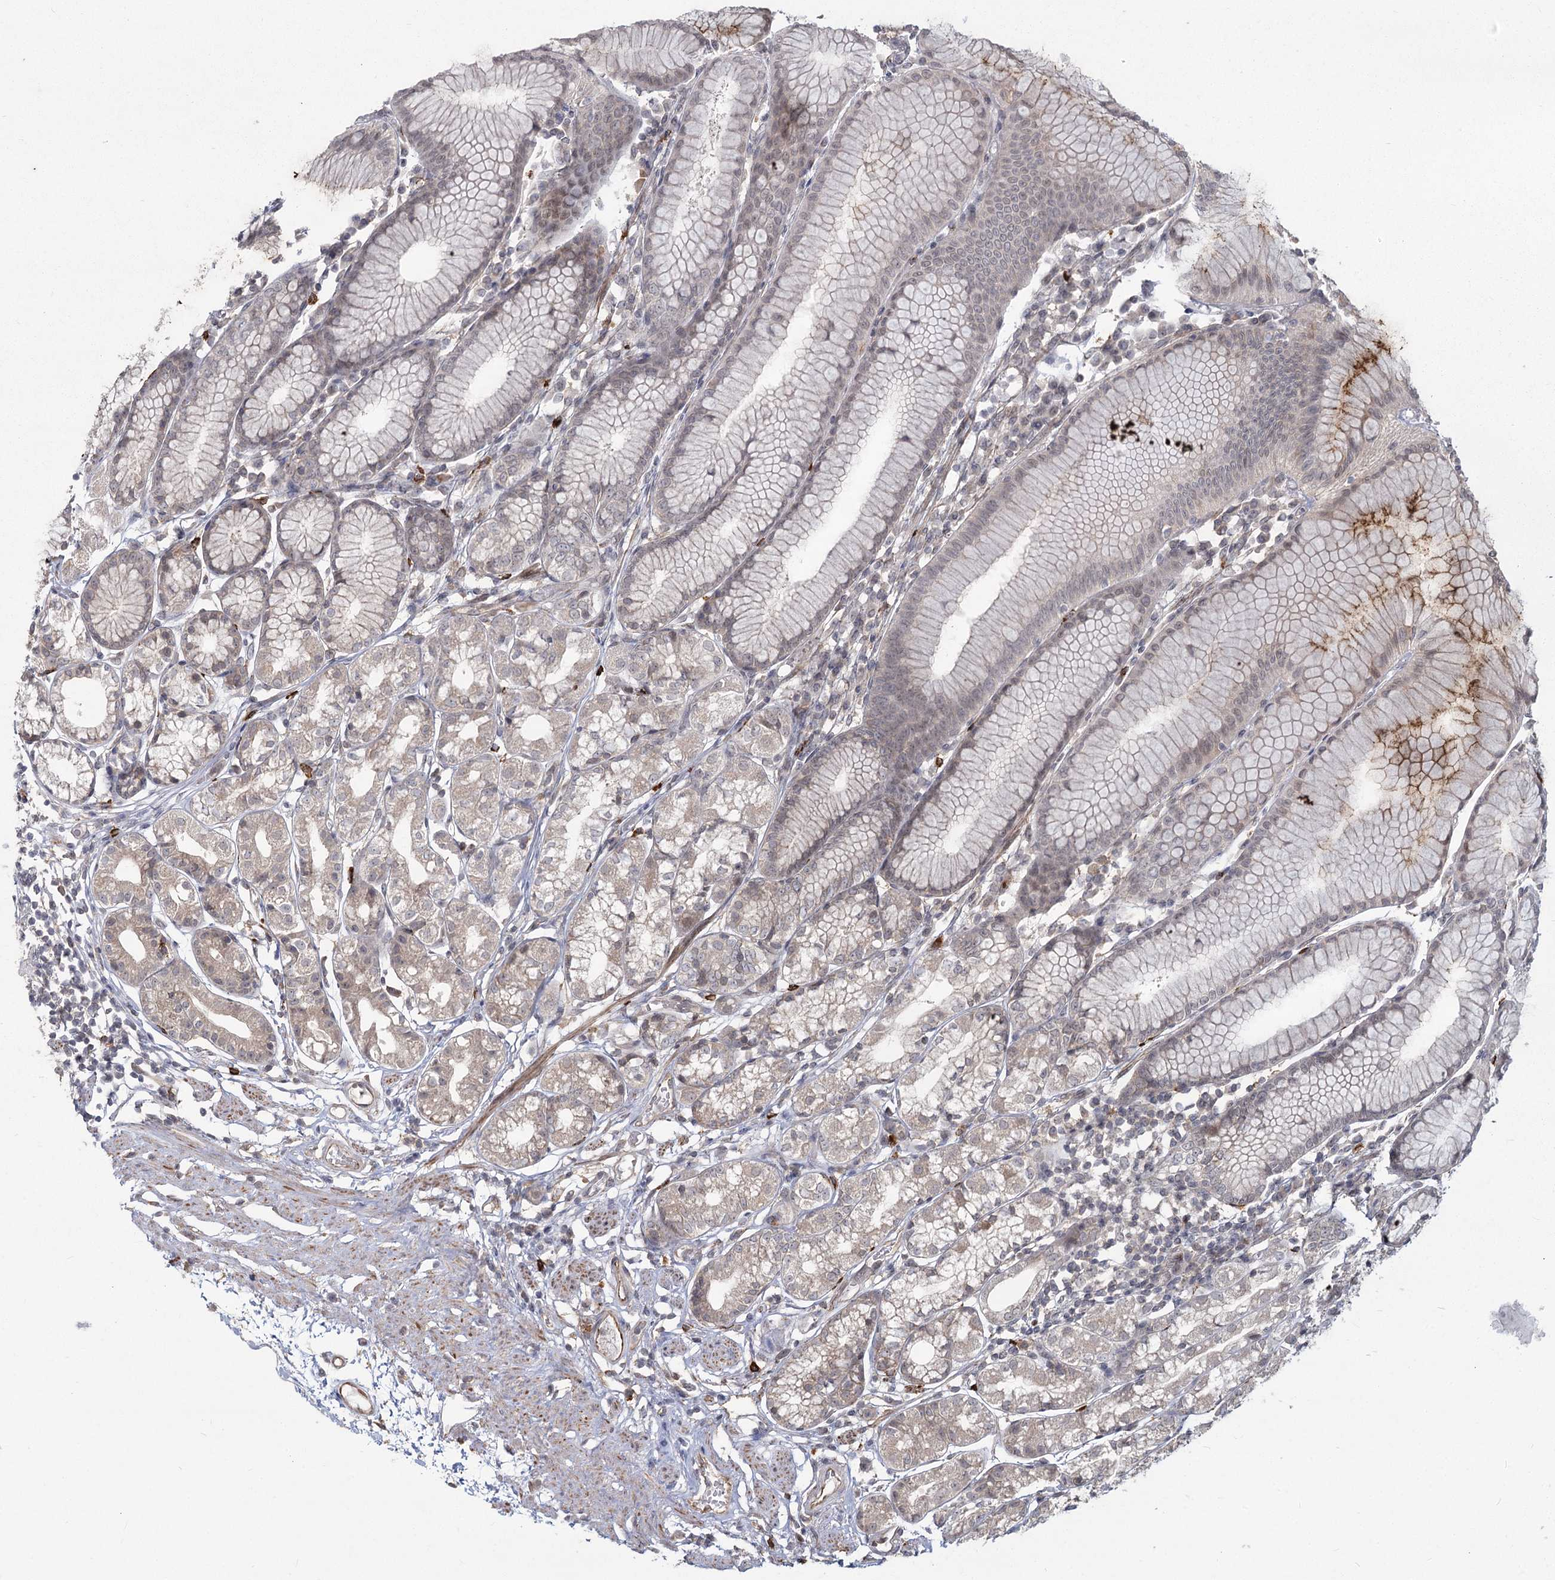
{"staining": {"intensity": "moderate", "quantity": "<25%", "location": "cytoplasmic/membranous,nuclear"}, "tissue": "stomach", "cell_type": "Glandular cells", "image_type": "normal", "snomed": [{"axis": "morphology", "description": "Normal tissue, NOS"}, {"axis": "topography", "description": "Stomach"}], "caption": "Moderate cytoplasmic/membranous,nuclear positivity for a protein is identified in approximately <25% of glandular cells of benign stomach using IHC.", "gene": "AP2M1", "patient": {"sex": "female", "age": 57}}